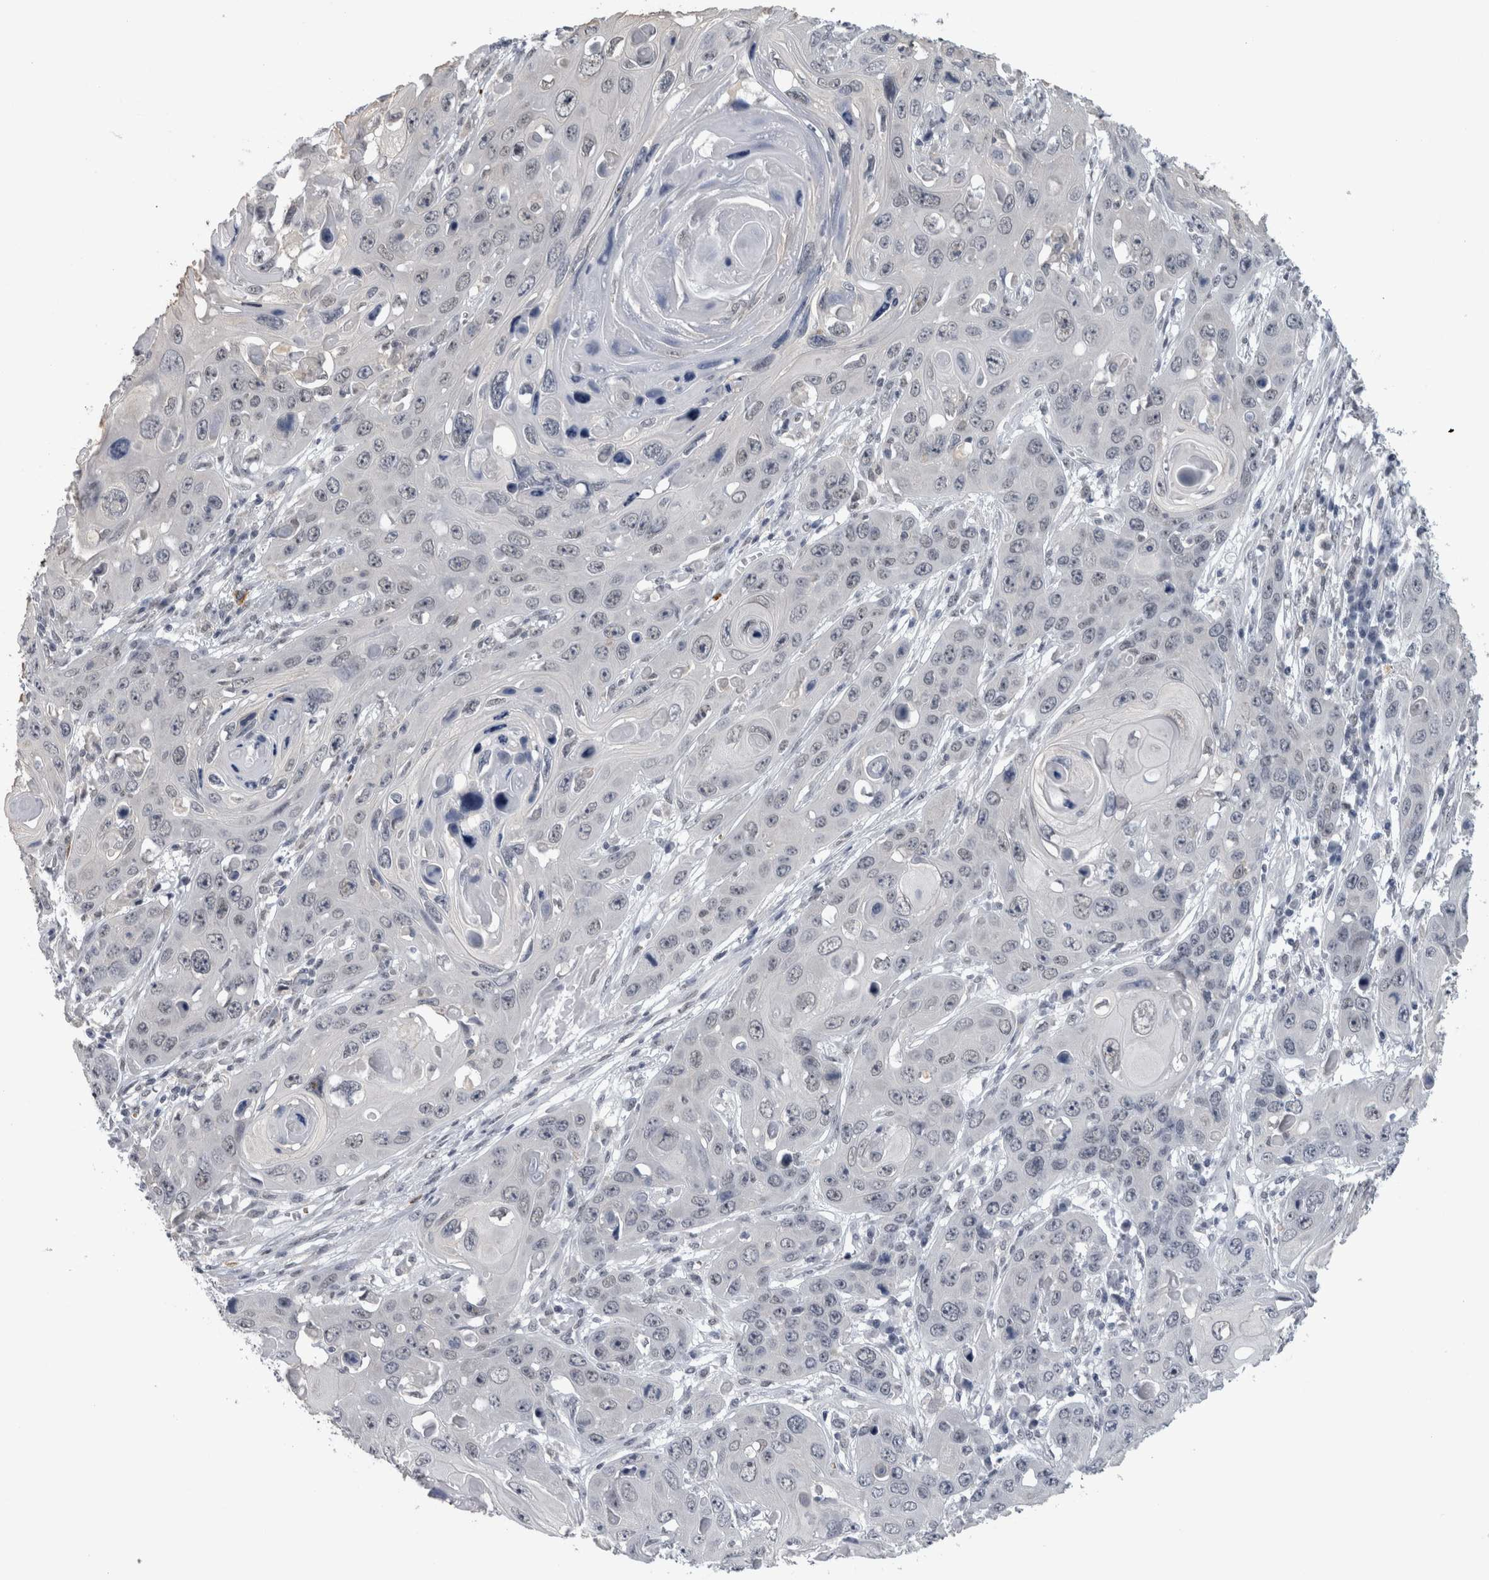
{"staining": {"intensity": "negative", "quantity": "none", "location": "none"}, "tissue": "skin cancer", "cell_type": "Tumor cells", "image_type": "cancer", "snomed": [{"axis": "morphology", "description": "Squamous cell carcinoma, NOS"}, {"axis": "topography", "description": "Skin"}], "caption": "The histopathology image demonstrates no staining of tumor cells in squamous cell carcinoma (skin).", "gene": "PEBP4", "patient": {"sex": "male", "age": 55}}